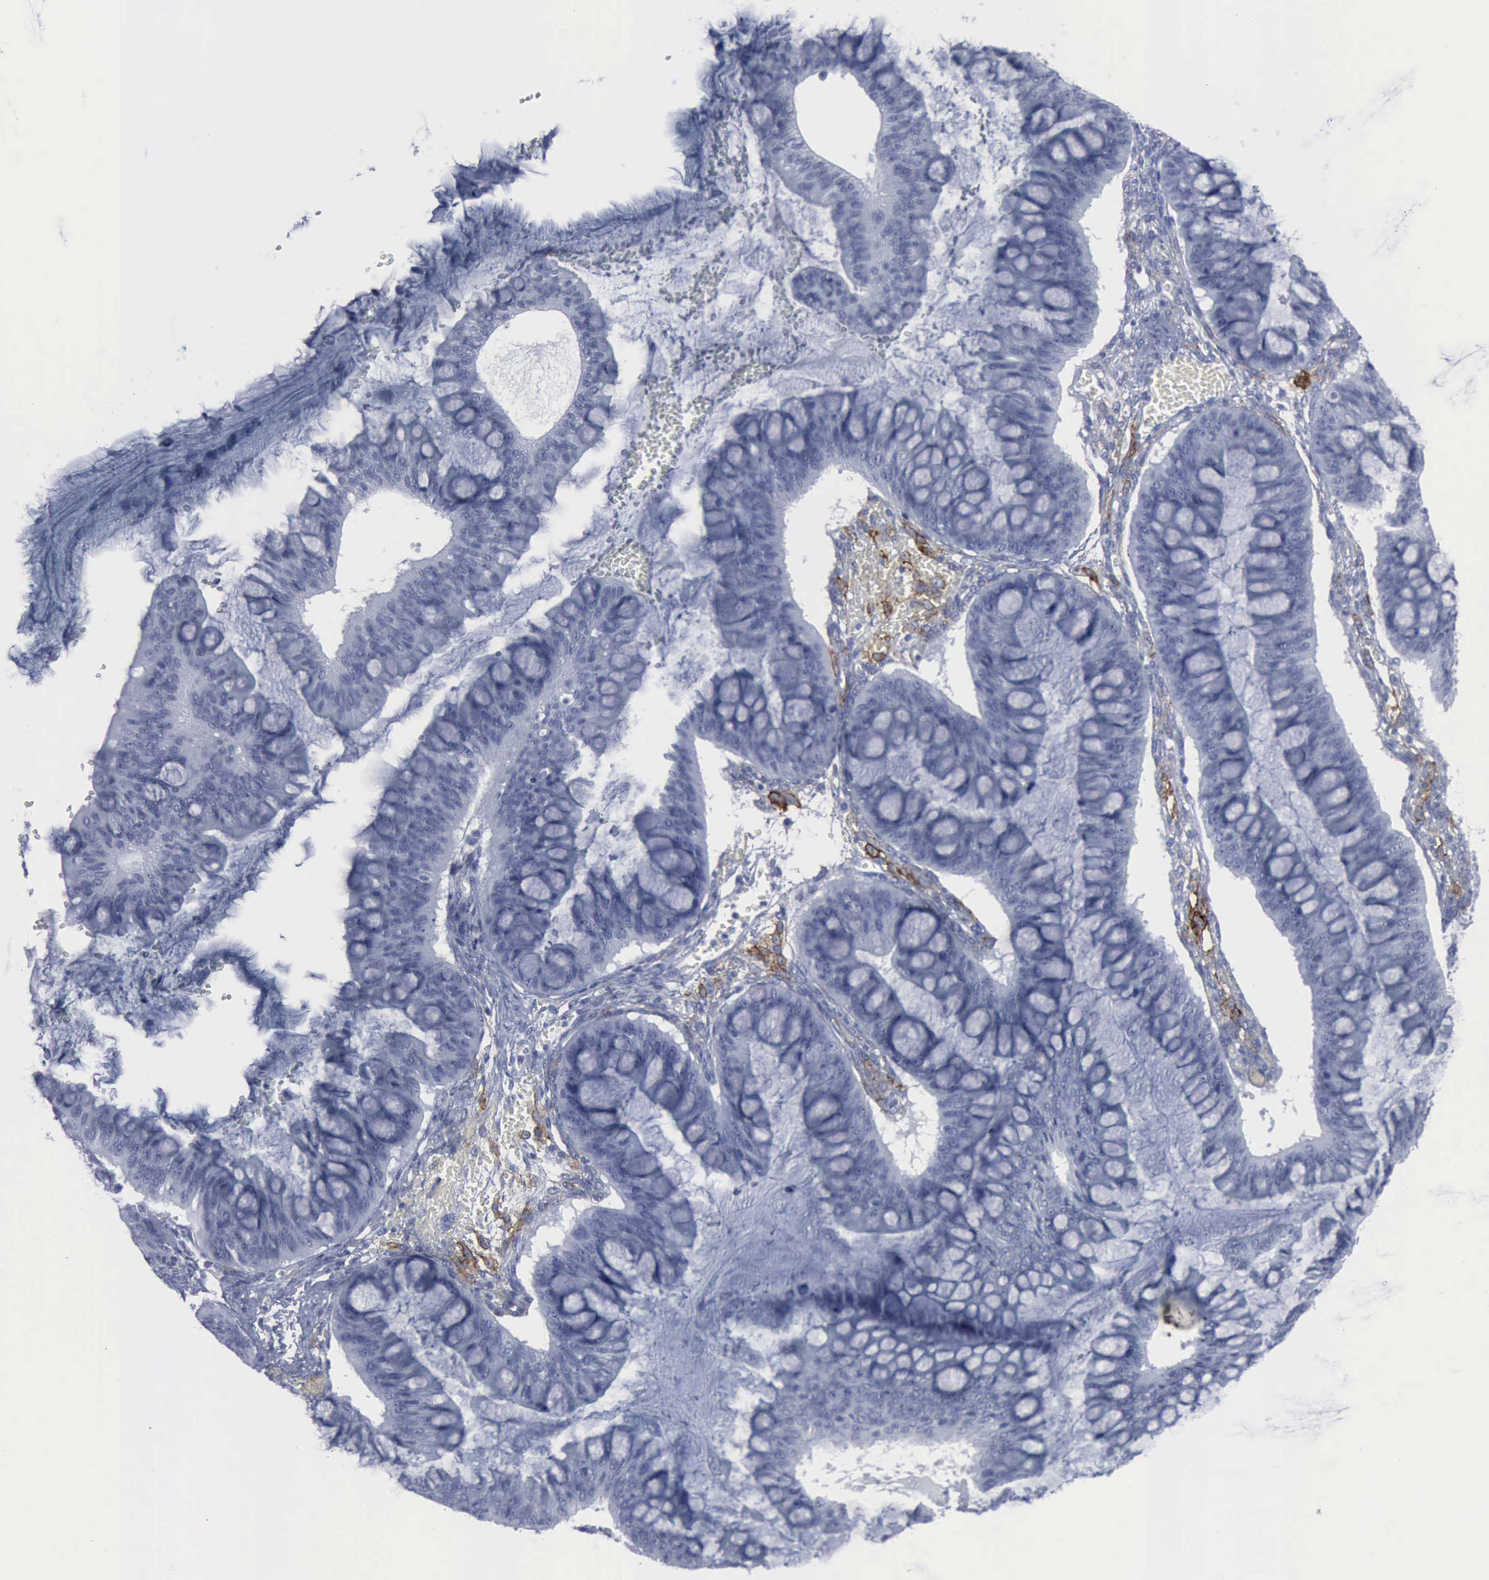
{"staining": {"intensity": "negative", "quantity": "none", "location": "none"}, "tissue": "ovarian cancer", "cell_type": "Tumor cells", "image_type": "cancer", "snomed": [{"axis": "morphology", "description": "Cystadenocarcinoma, mucinous, NOS"}, {"axis": "topography", "description": "Ovary"}], "caption": "The micrograph displays no significant positivity in tumor cells of ovarian cancer (mucinous cystadenocarcinoma).", "gene": "VCAM1", "patient": {"sex": "female", "age": 73}}